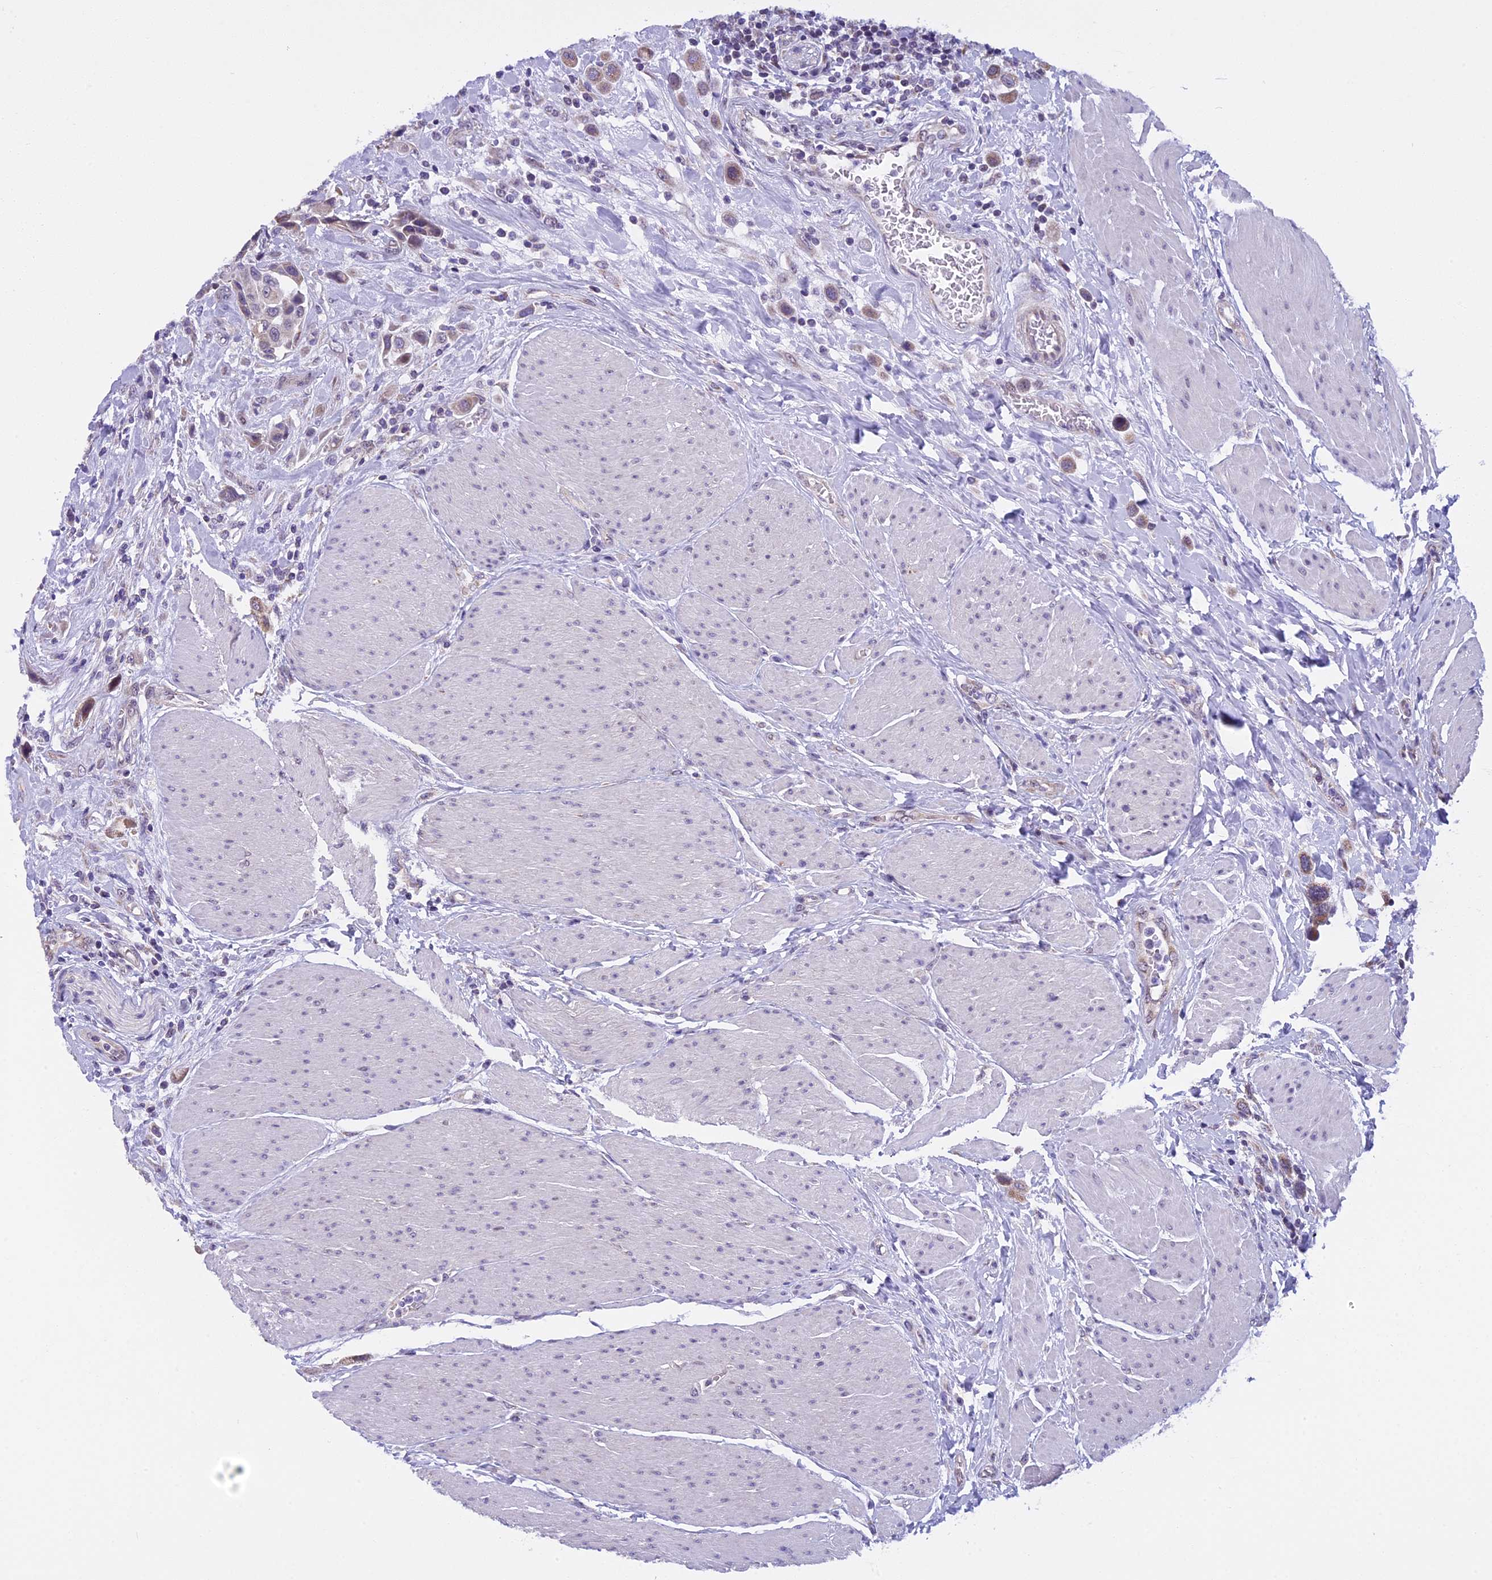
{"staining": {"intensity": "moderate", "quantity": ">75%", "location": "cytoplasmic/membranous"}, "tissue": "urothelial cancer", "cell_type": "Tumor cells", "image_type": "cancer", "snomed": [{"axis": "morphology", "description": "Urothelial carcinoma, High grade"}, {"axis": "topography", "description": "Urinary bladder"}], "caption": "High-grade urothelial carcinoma stained for a protein (brown) shows moderate cytoplasmic/membranous positive staining in approximately >75% of tumor cells.", "gene": "ZNF317", "patient": {"sex": "male", "age": 50}}